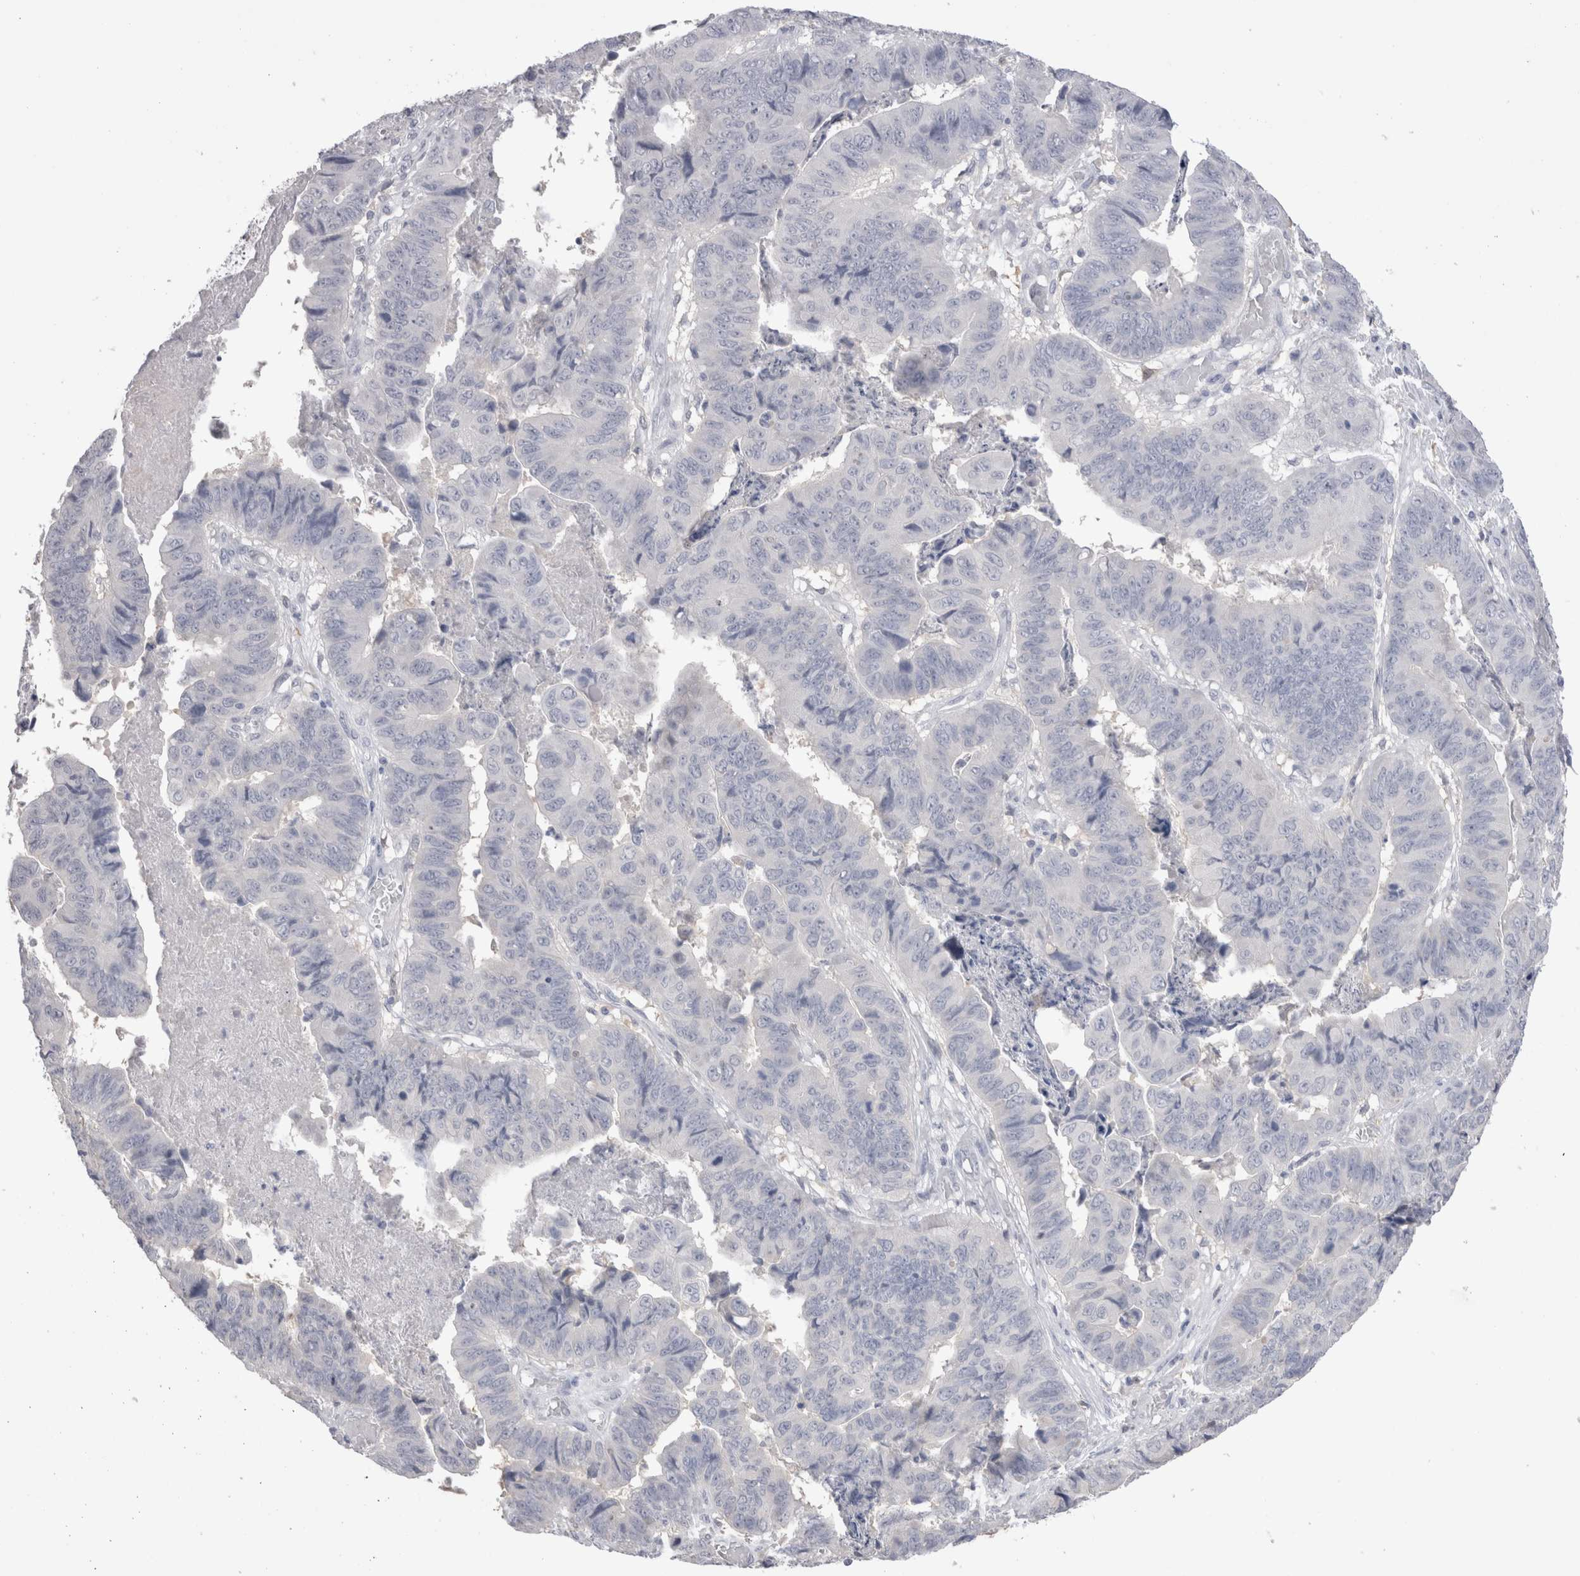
{"staining": {"intensity": "negative", "quantity": "none", "location": "none"}, "tissue": "stomach cancer", "cell_type": "Tumor cells", "image_type": "cancer", "snomed": [{"axis": "morphology", "description": "Adenocarcinoma, NOS"}, {"axis": "topography", "description": "Stomach, lower"}], "caption": "Immunohistochemistry (IHC) histopathology image of neoplastic tissue: stomach cancer stained with DAB (3,3'-diaminobenzidine) displays no significant protein staining in tumor cells. (DAB (3,3'-diaminobenzidine) IHC with hematoxylin counter stain).", "gene": "SUCNR1", "patient": {"sex": "male", "age": 77}}